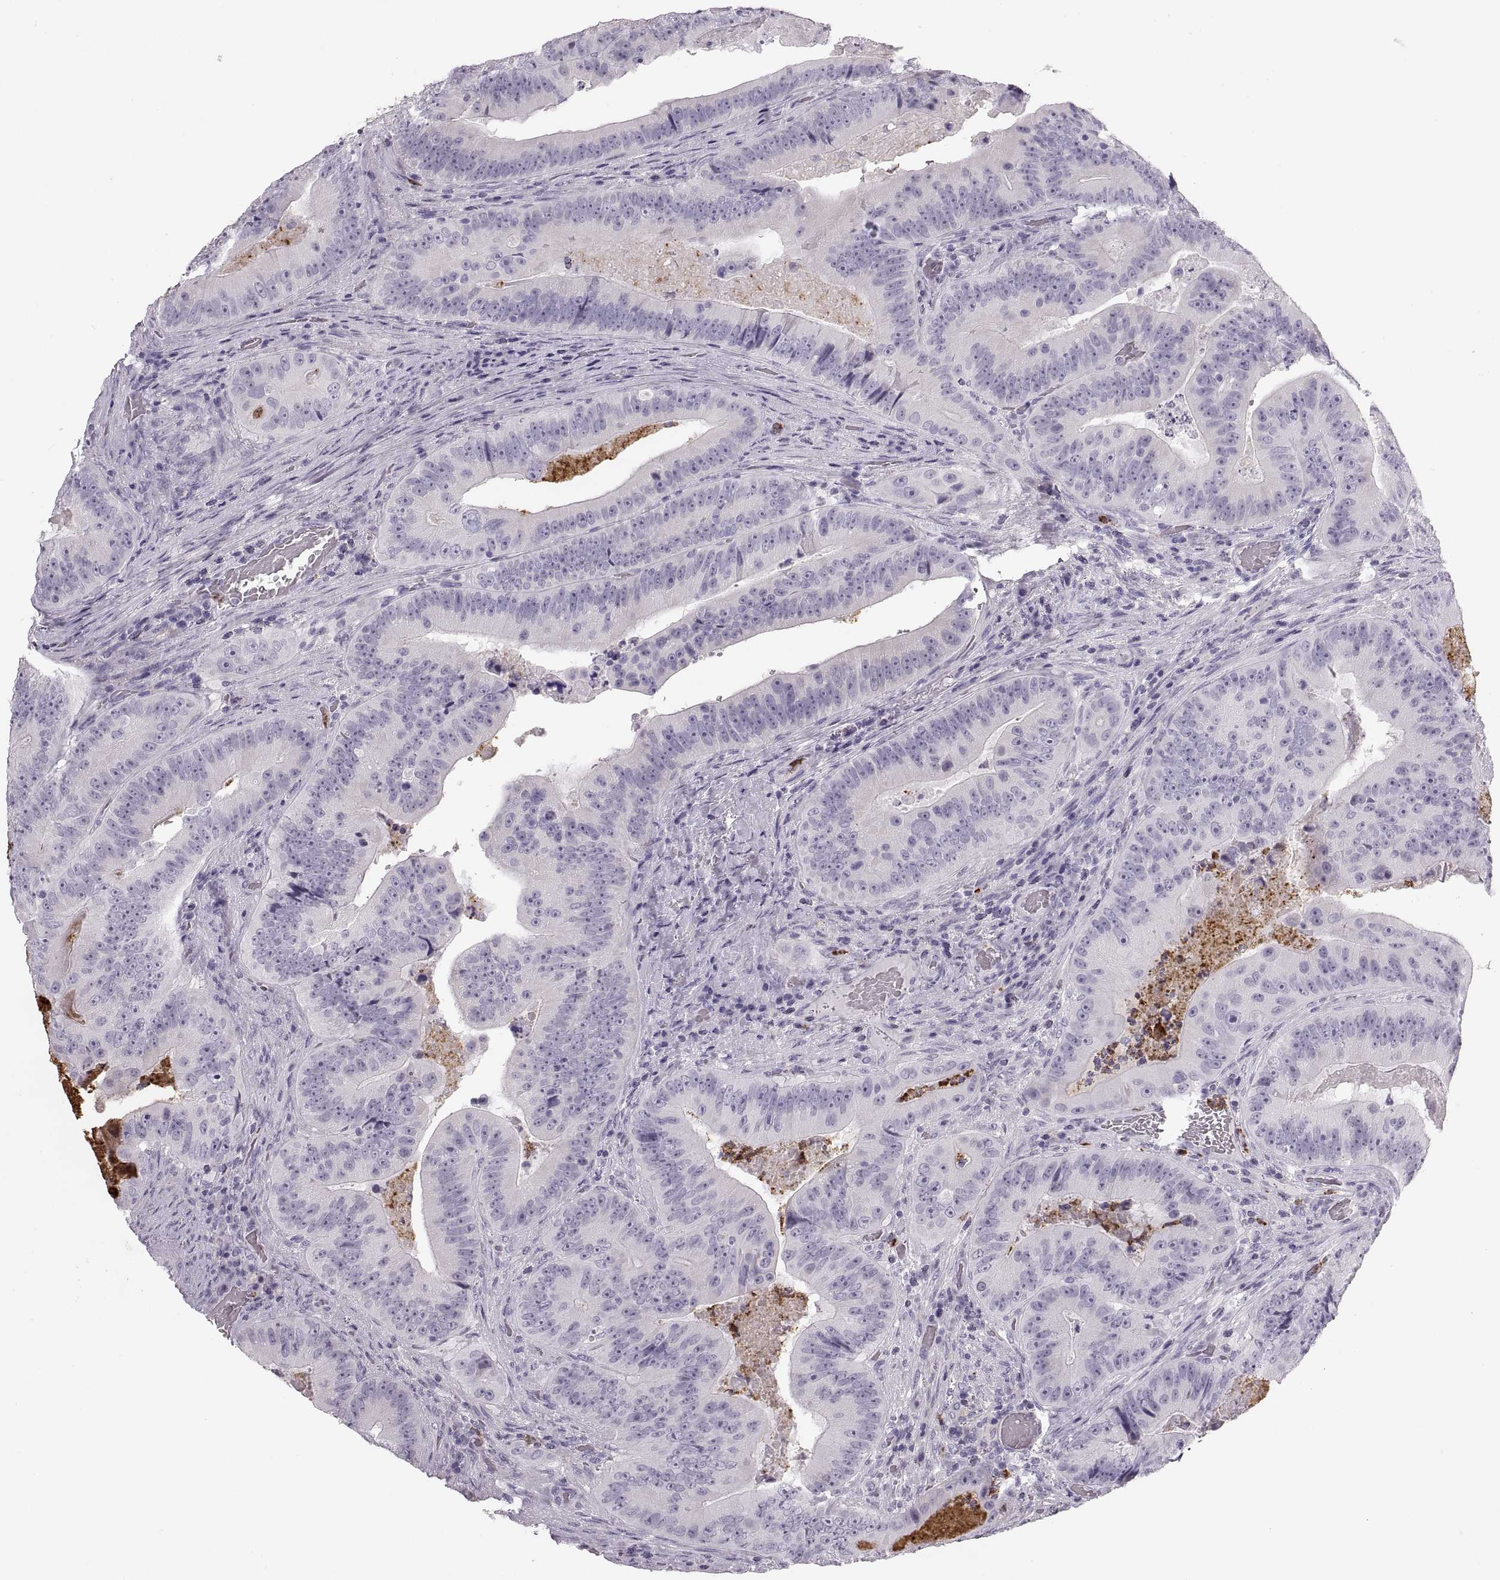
{"staining": {"intensity": "negative", "quantity": "none", "location": "none"}, "tissue": "colorectal cancer", "cell_type": "Tumor cells", "image_type": "cancer", "snomed": [{"axis": "morphology", "description": "Adenocarcinoma, NOS"}, {"axis": "topography", "description": "Colon"}], "caption": "Human colorectal cancer (adenocarcinoma) stained for a protein using immunohistochemistry (IHC) reveals no expression in tumor cells.", "gene": "MILR1", "patient": {"sex": "female", "age": 86}}